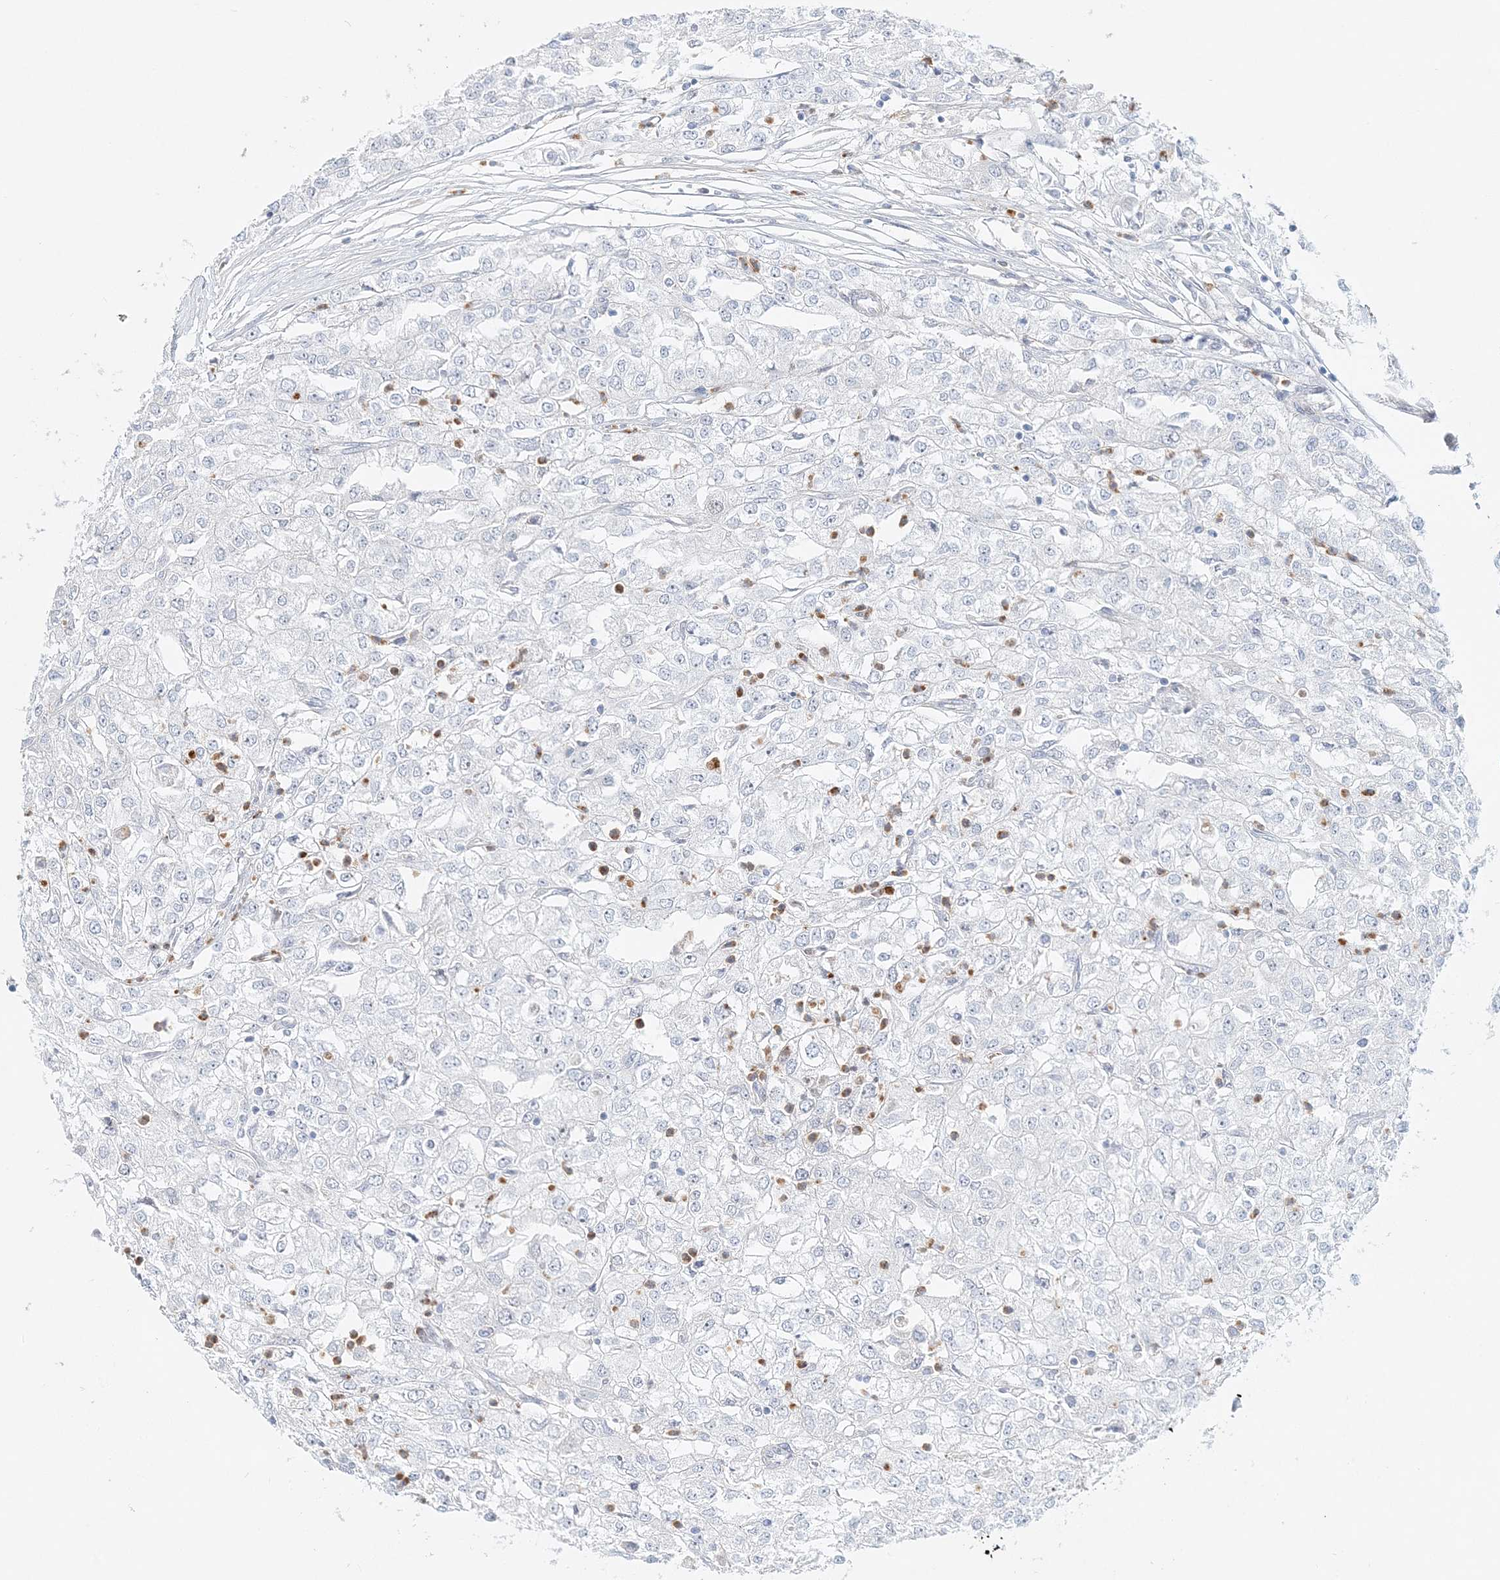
{"staining": {"intensity": "negative", "quantity": "none", "location": "none"}, "tissue": "renal cancer", "cell_type": "Tumor cells", "image_type": "cancer", "snomed": [{"axis": "morphology", "description": "Adenocarcinoma, NOS"}, {"axis": "topography", "description": "Kidney"}], "caption": "Renal adenocarcinoma stained for a protein using immunohistochemistry demonstrates no expression tumor cells.", "gene": "DNAH5", "patient": {"sex": "female", "age": 54}}